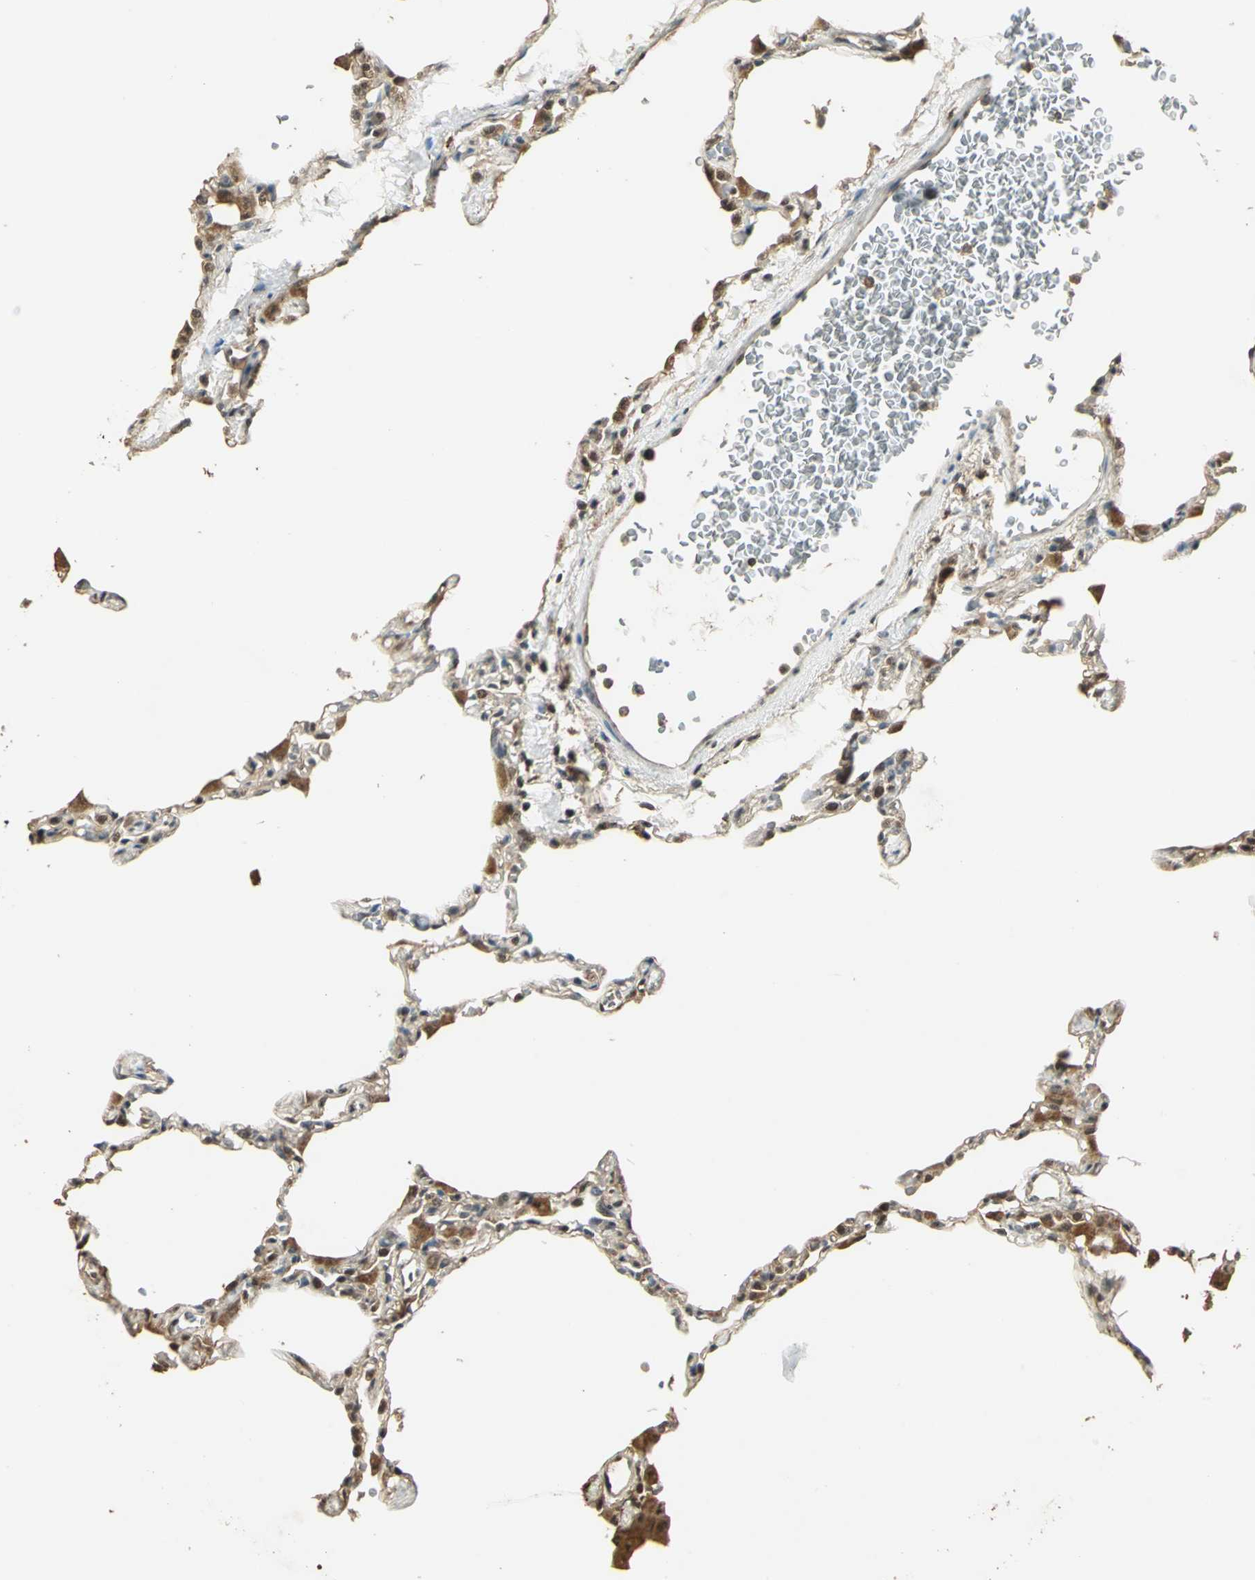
{"staining": {"intensity": "moderate", "quantity": "25%-75%", "location": "cytoplasmic/membranous"}, "tissue": "lung", "cell_type": "Alveolar cells", "image_type": "normal", "snomed": [{"axis": "morphology", "description": "Normal tissue, NOS"}, {"axis": "topography", "description": "Lung"}], "caption": "Immunohistochemistry (IHC) of normal lung displays medium levels of moderate cytoplasmic/membranous expression in approximately 25%-75% of alveolar cells. The protein of interest is shown in brown color, while the nuclei are stained blue.", "gene": "UCHL5", "patient": {"sex": "female", "age": 49}}